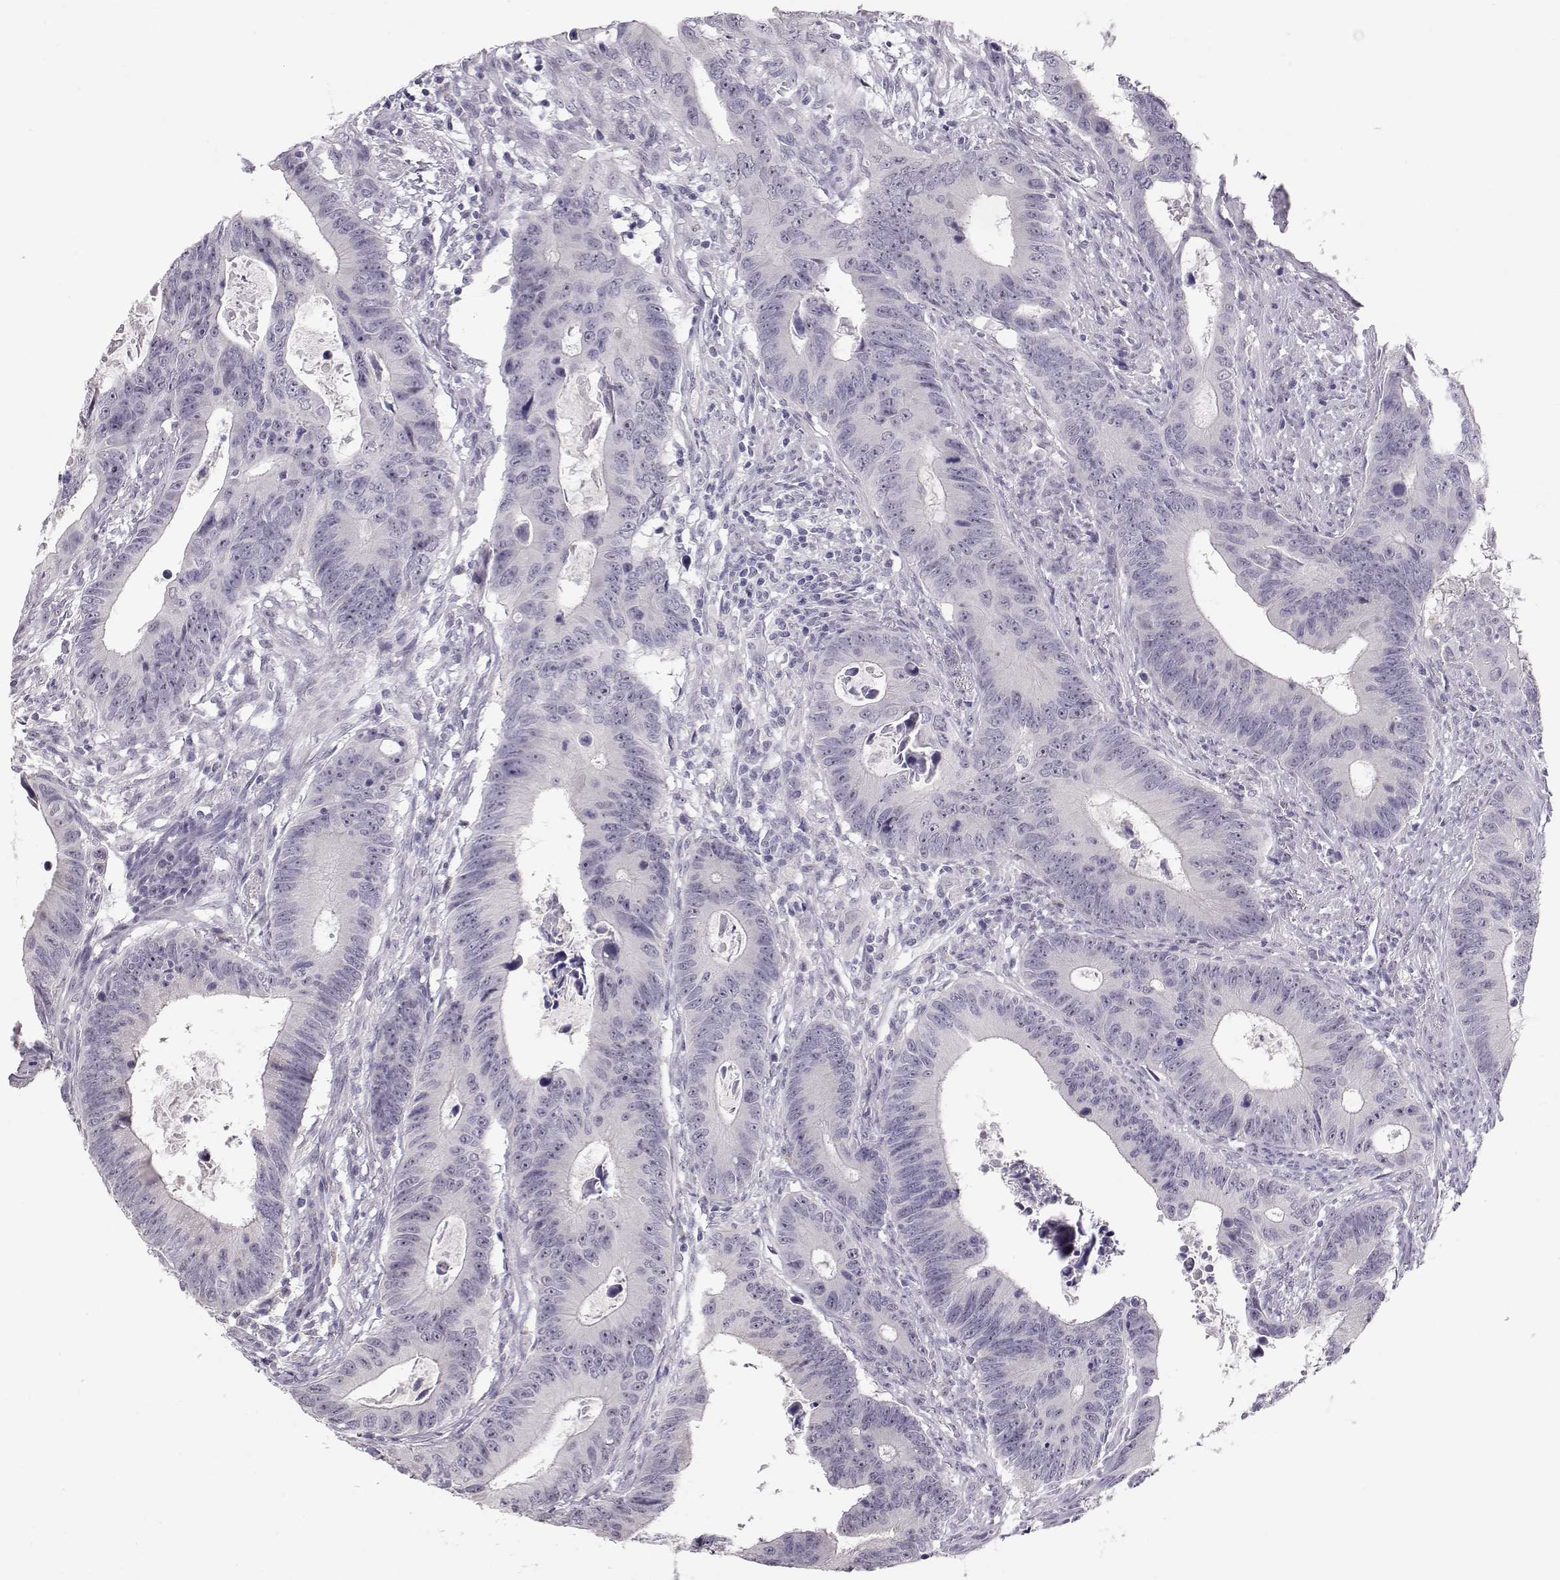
{"staining": {"intensity": "negative", "quantity": "none", "location": "none"}, "tissue": "colorectal cancer", "cell_type": "Tumor cells", "image_type": "cancer", "snomed": [{"axis": "morphology", "description": "Adenocarcinoma, NOS"}, {"axis": "topography", "description": "Colon"}], "caption": "This is an immunohistochemistry (IHC) histopathology image of human adenocarcinoma (colorectal). There is no staining in tumor cells.", "gene": "FAM205A", "patient": {"sex": "female", "age": 87}}